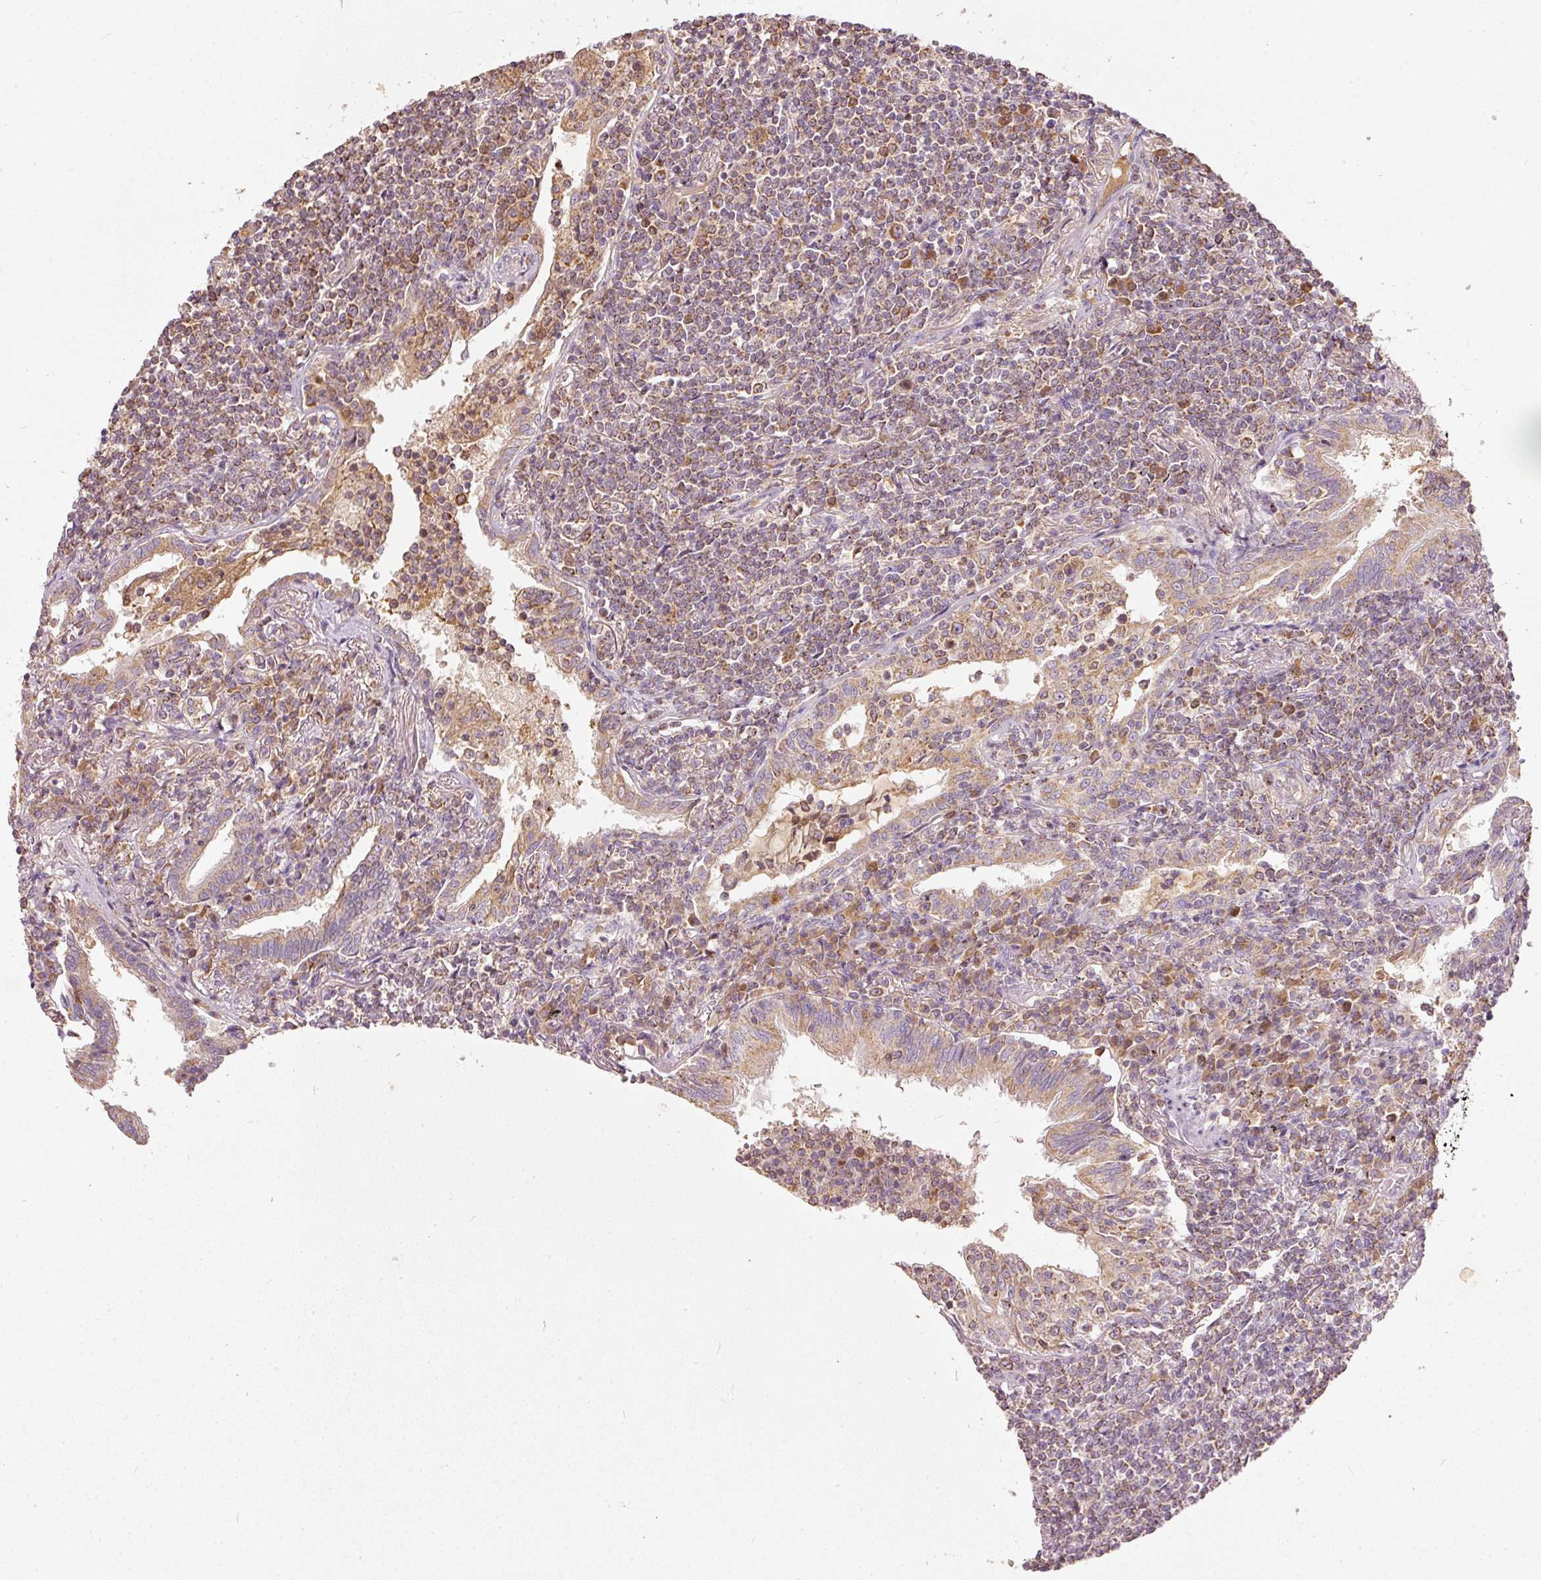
{"staining": {"intensity": "moderate", "quantity": ">75%", "location": "cytoplasmic/membranous"}, "tissue": "lymphoma", "cell_type": "Tumor cells", "image_type": "cancer", "snomed": [{"axis": "morphology", "description": "Malignant lymphoma, non-Hodgkin's type, Low grade"}, {"axis": "topography", "description": "Lung"}], "caption": "Moderate cytoplasmic/membranous staining is identified in approximately >75% of tumor cells in low-grade malignant lymphoma, non-Hodgkin's type.", "gene": "PSENEN", "patient": {"sex": "female", "age": 71}}